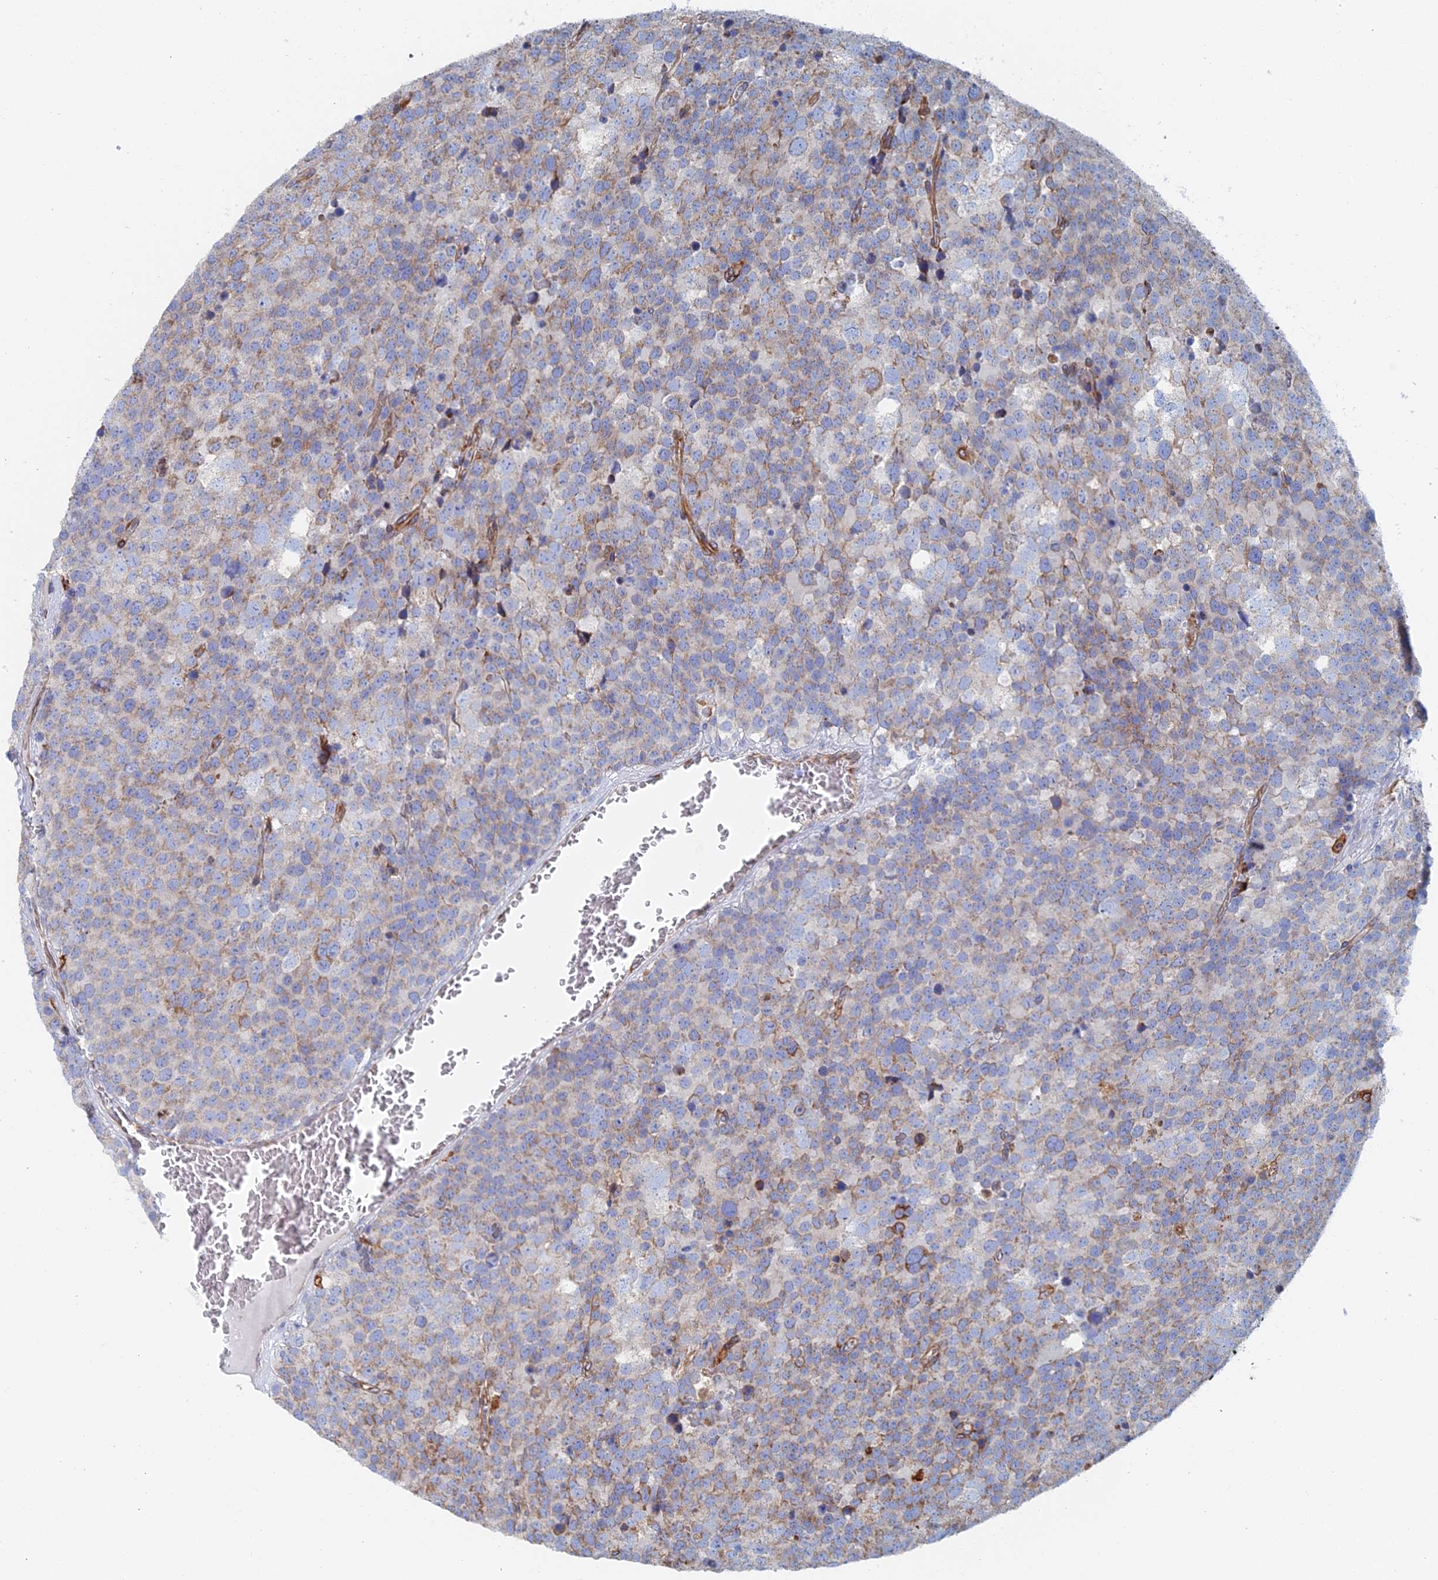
{"staining": {"intensity": "moderate", "quantity": "25%-75%", "location": "cytoplasmic/membranous"}, "tissue": "testis cancer", "cell_type": "Tumor cells", "image_type": "cancer", "snomed": [{"axis": "morphology", "description": "Seminoma, NOS"}, {"axis": "topography", "description": "Testis"}], "caption": "Immunohistochemistry (IHC) histopathology image of testis cancer stained for a protein (brown), which shows medium levels of moderate cytoplasmic/membranous expression in approximately 25%-75% of tumor cells.", "gene": "COG7", "patient": {"sex": "male", "age": 71}}